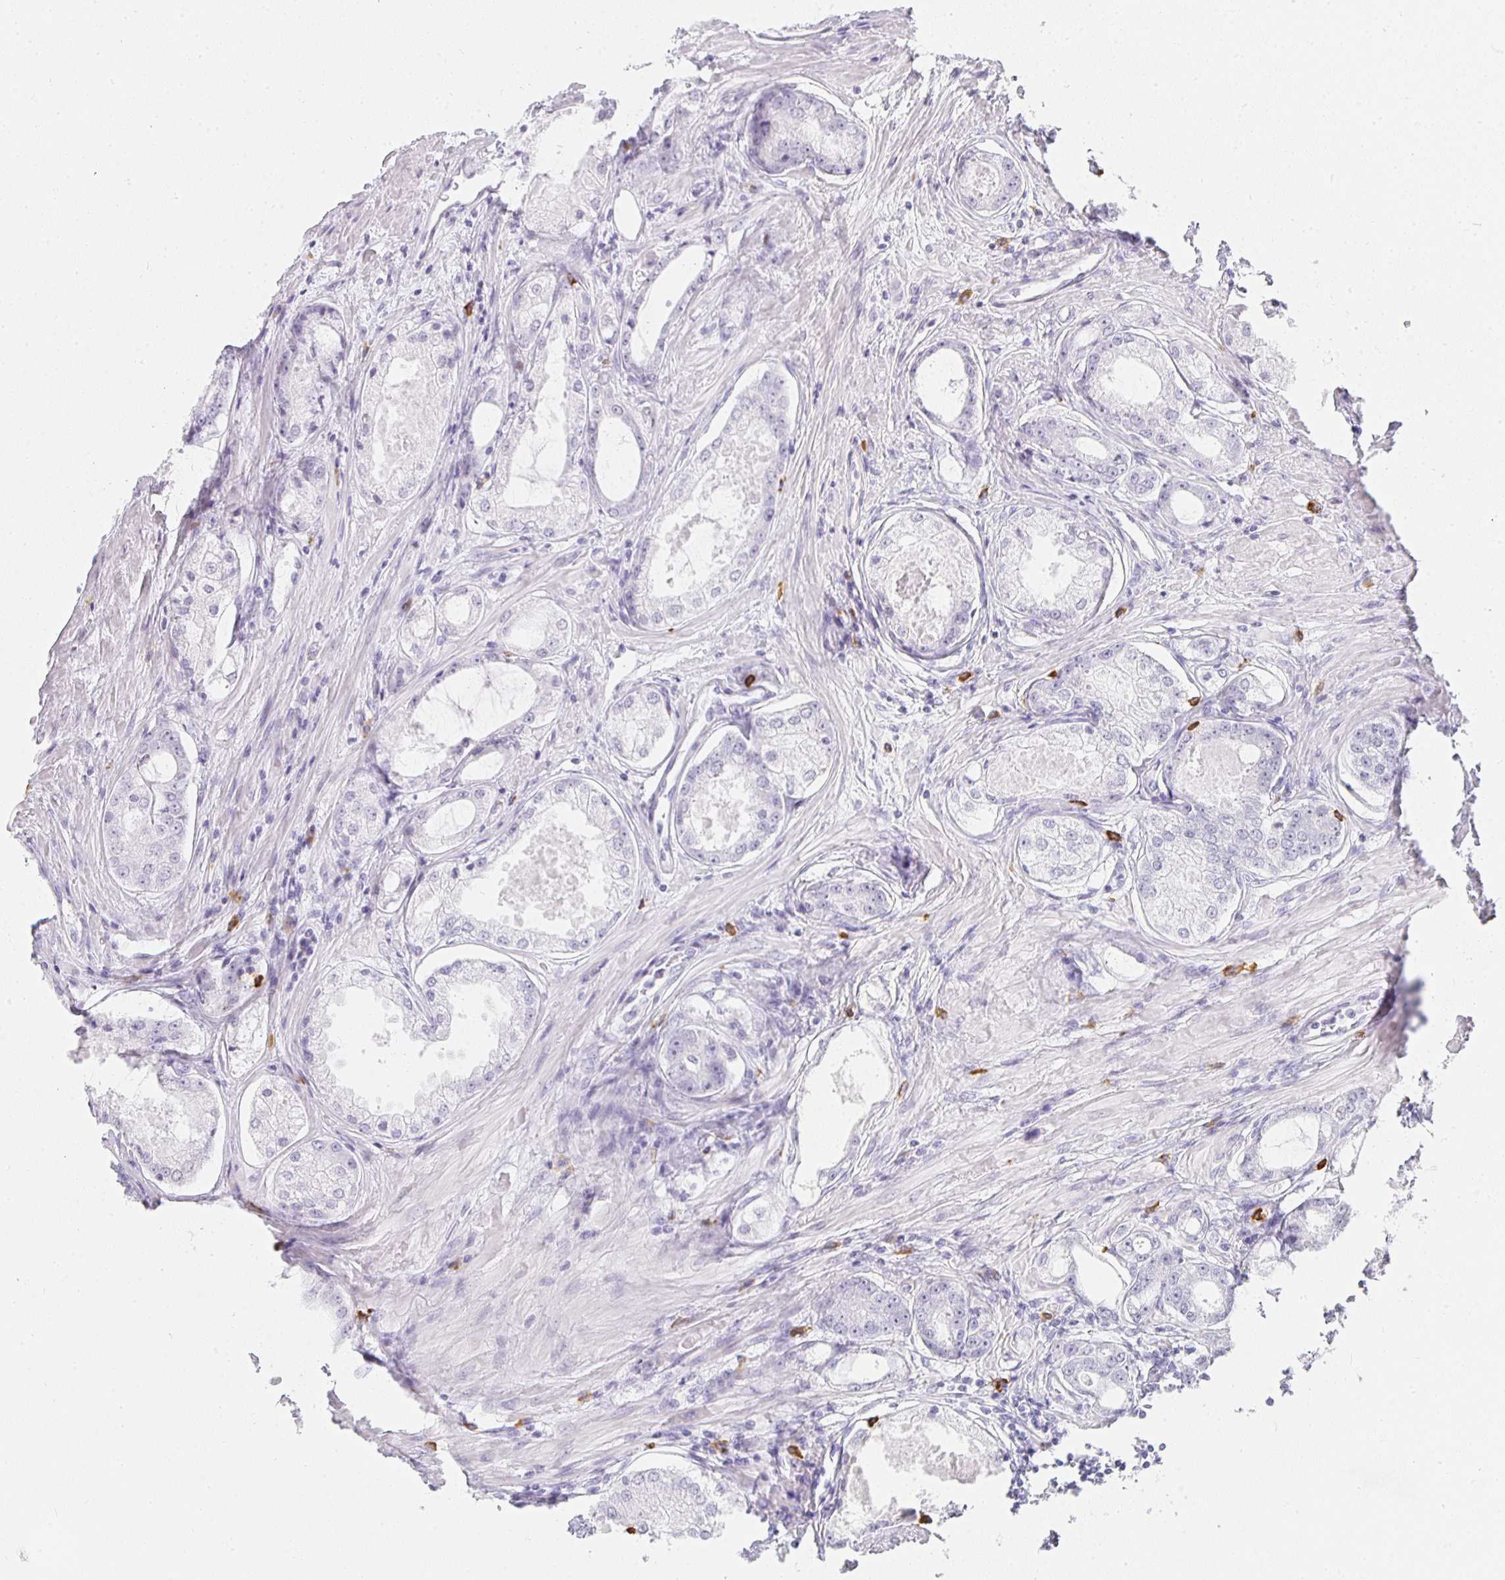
{"staining": {"intensity": "negative", "quantity": "none", "location": "none"}, "tissue": "prostate cancer", "cell_type": "Tumor cells", "image_type": "cancer", "snomed": [{"axis": "morphology", "description": "Adenocarcinoma, Low grade"}, {"axis": "topography", "description": "Prostate"}], "caption": "The micrograph displays no staining of tumor cells in adenocarcinoma (low-grade) (prostate). Nuclei are stained in blue.", "gene": "TPSD1", "patient": {"sex": "male", "age": 68}}